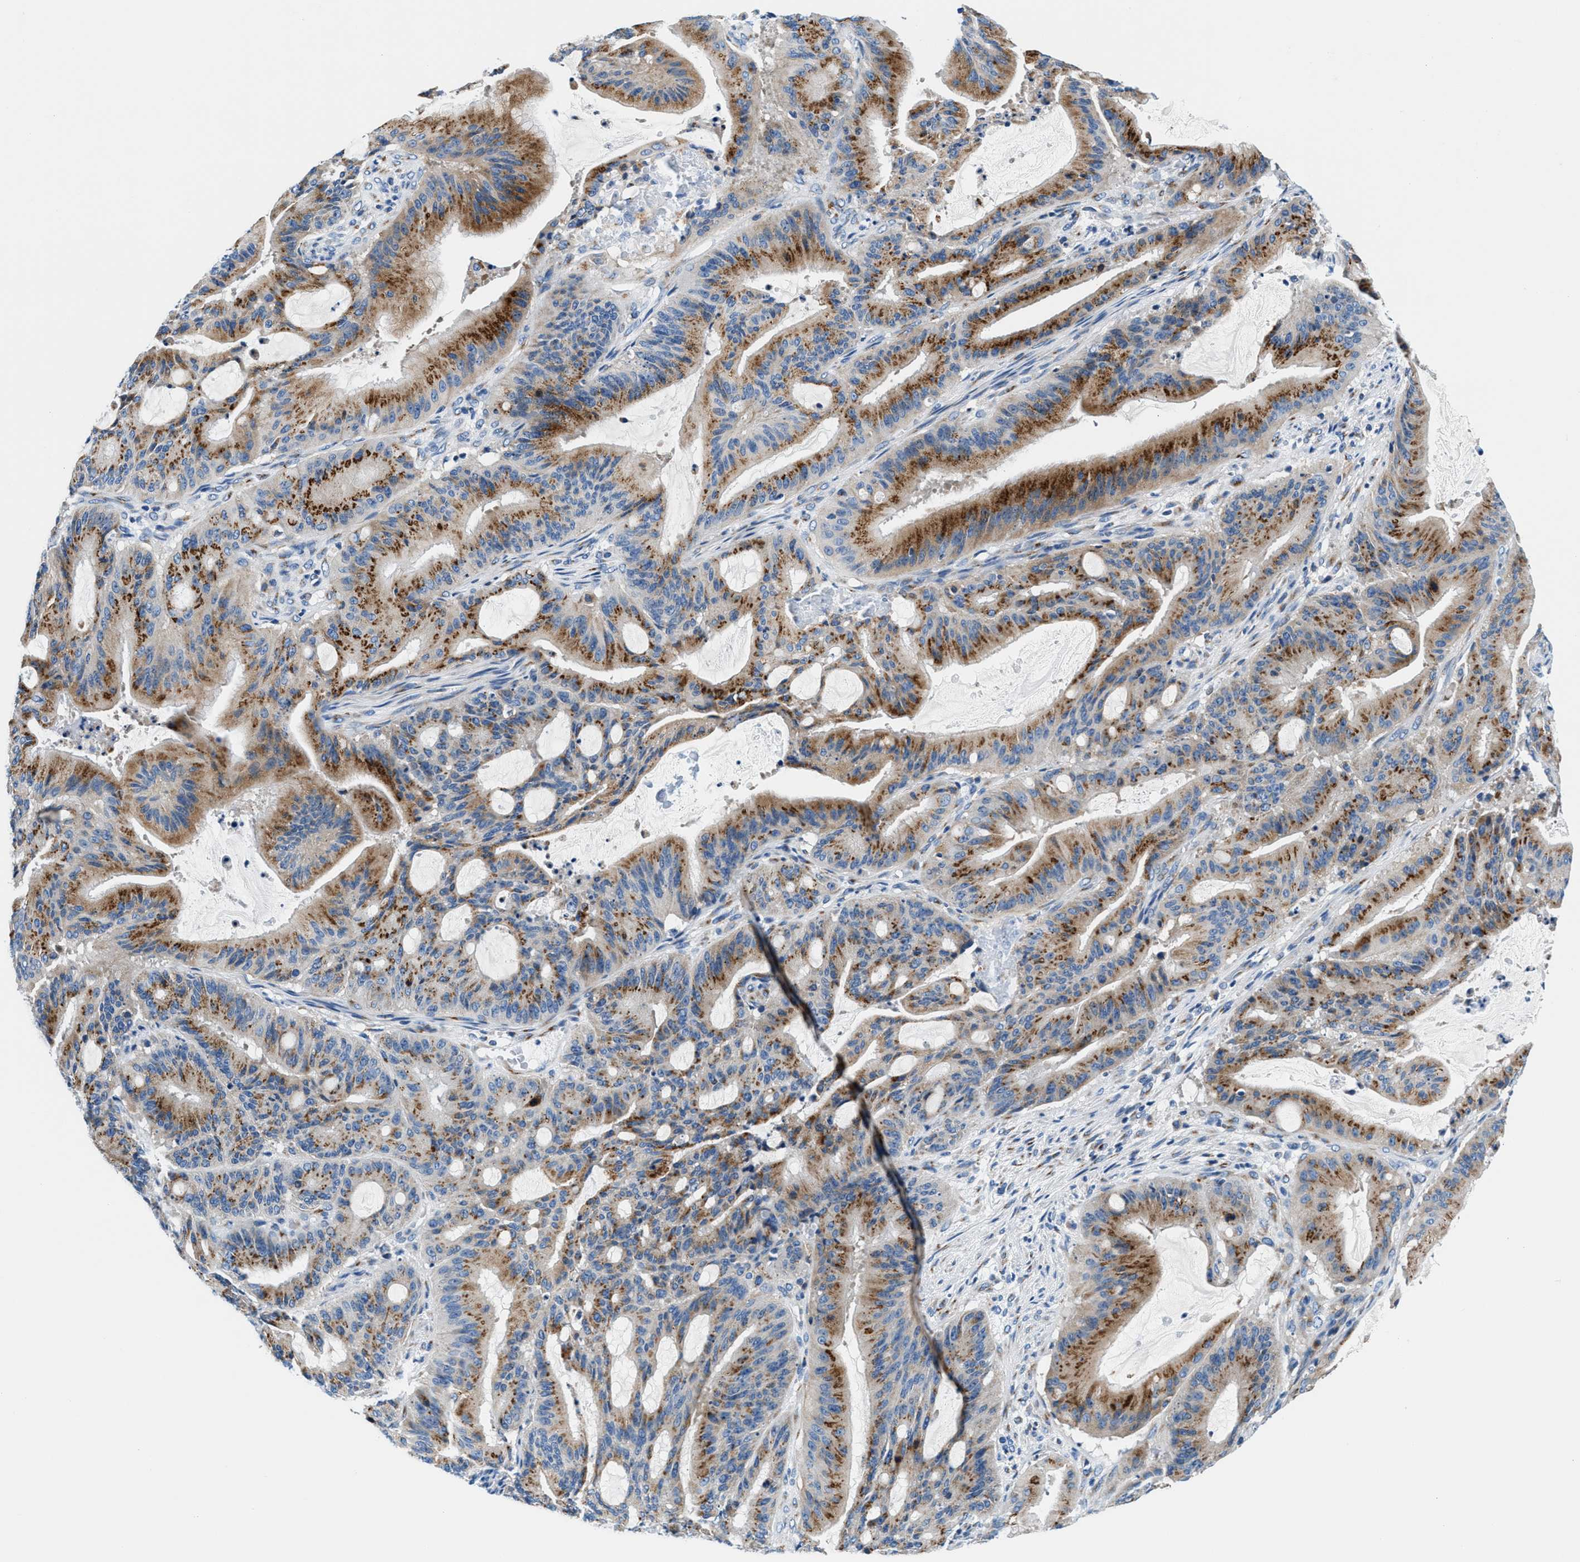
{"staining": {"intensity": "moderate", "quantity": ">75%", "location": "cytoplasmic/membranous"}, "tissue": "liver cancer", "cell_type": "Tumor cells", "image_type": "cancer", "snomed": [{"axis": "morphology", "description": "Normal tissue, NOS"}, {"axis": "morphology", "description": "Cholangiocarcinoma"}, {"axis": "topography", "description": "Liver"}, {"axis": "topography", "description": "Peripheral nerve tissue"}], "caption": "Immunohistochemical staining of human cholangiocarcinoma (liver) shows moderate cytoplasmic/membranous protein positivity in approximately >75% of tumor cells.", "gene": "VPS53", "patient": {"sex": "female", "age": 73}}